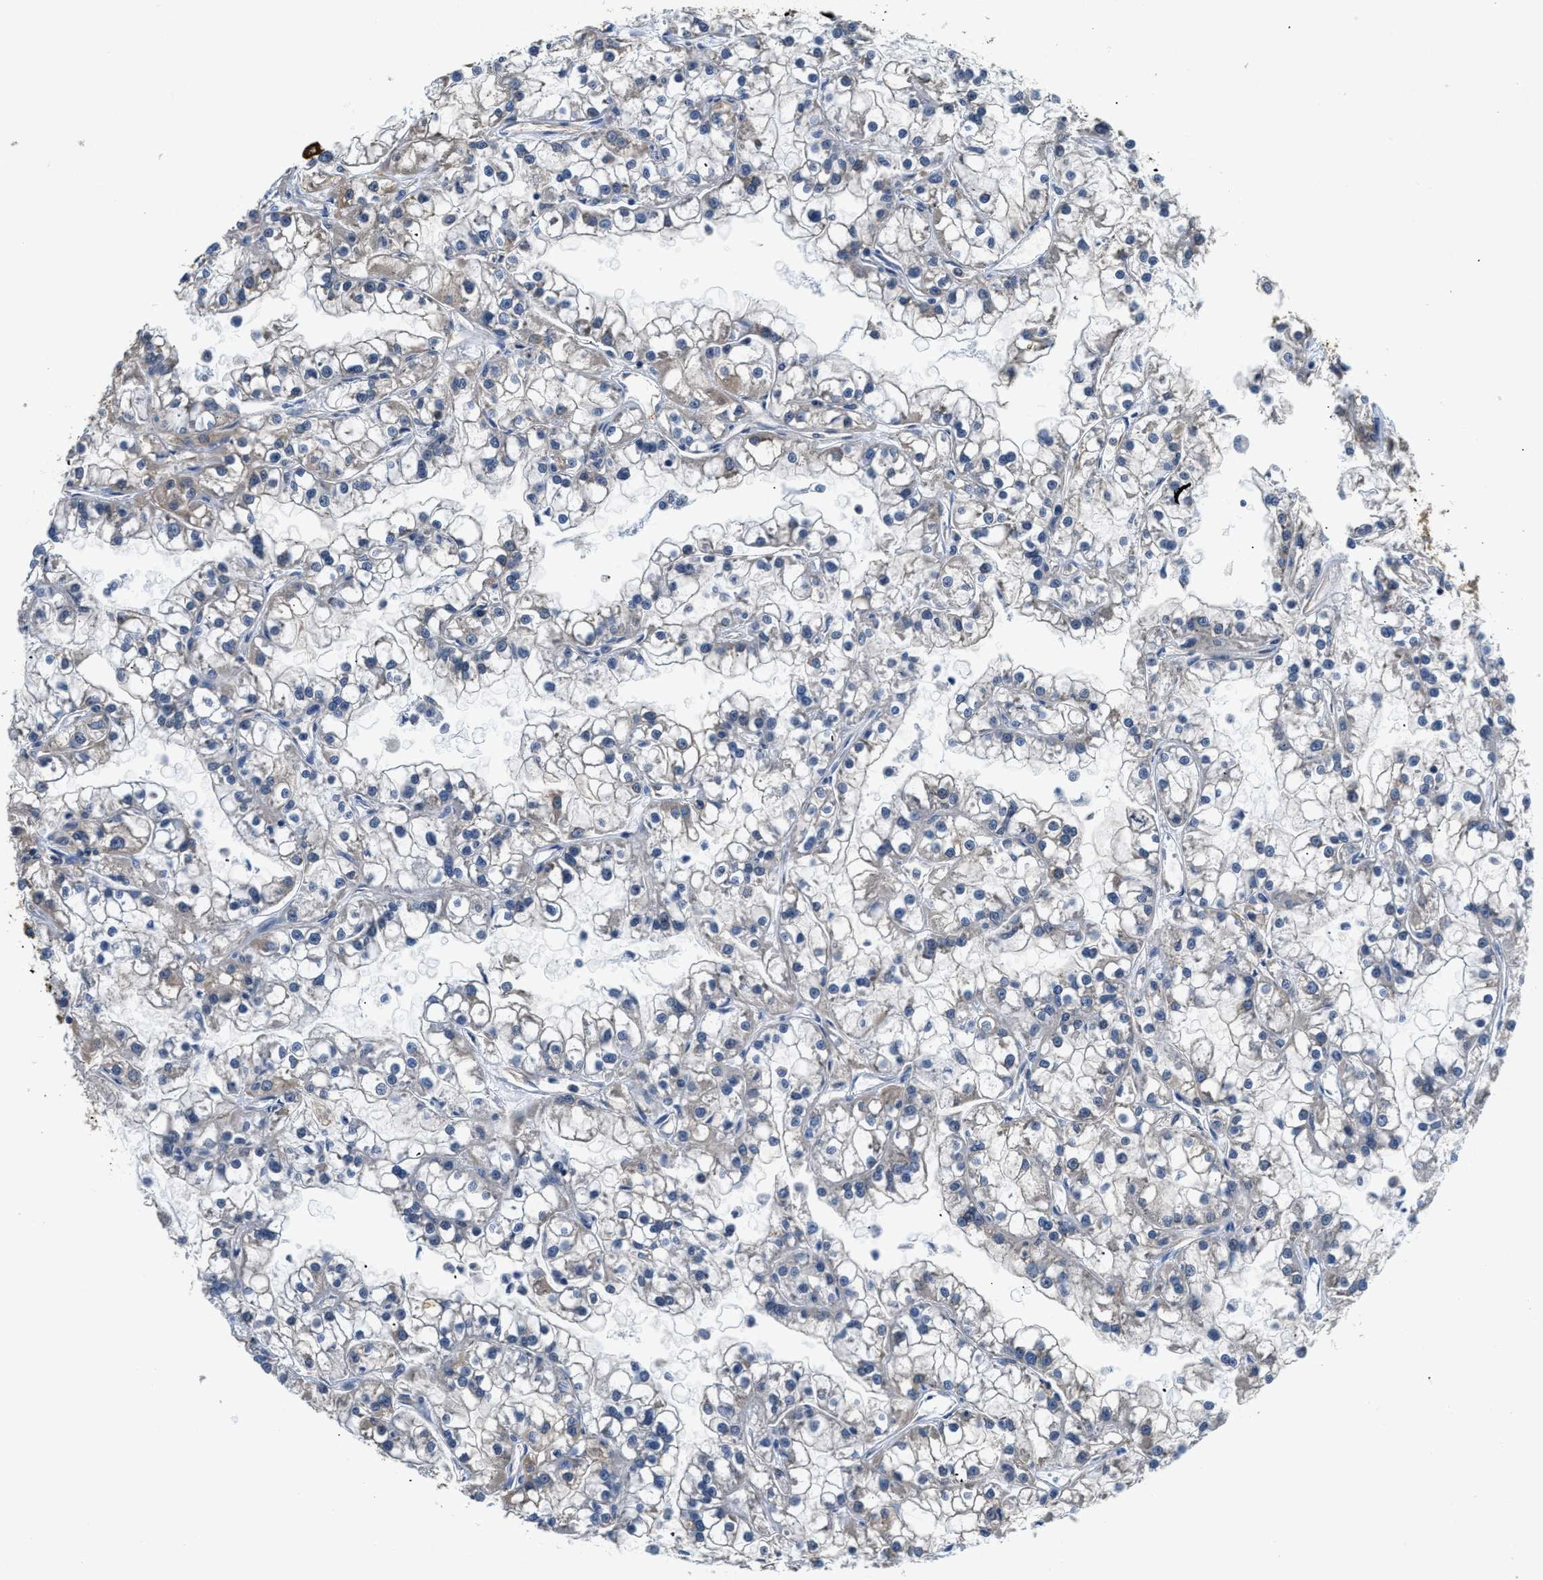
{"staining": {"intensity": "weak", "quantity": "<25%", "location": "cytoplasmic/membranous"}, "tissue": "renal cancer", "cell_type": "Tumor cells", "image_type": "cancer", "snomed": [{"axis": "morphology", "description": "Adenocarcinoma, NOS"}, {"axis": "topography", "description": "Kidney"}], "caption": "Human renal cancer stained for a protein using immunohistochemistry (IHC) displays no positivity in tumor cells.", "gene": "PPP2R1B", "patient": {"sex": "female", "age": 52}}